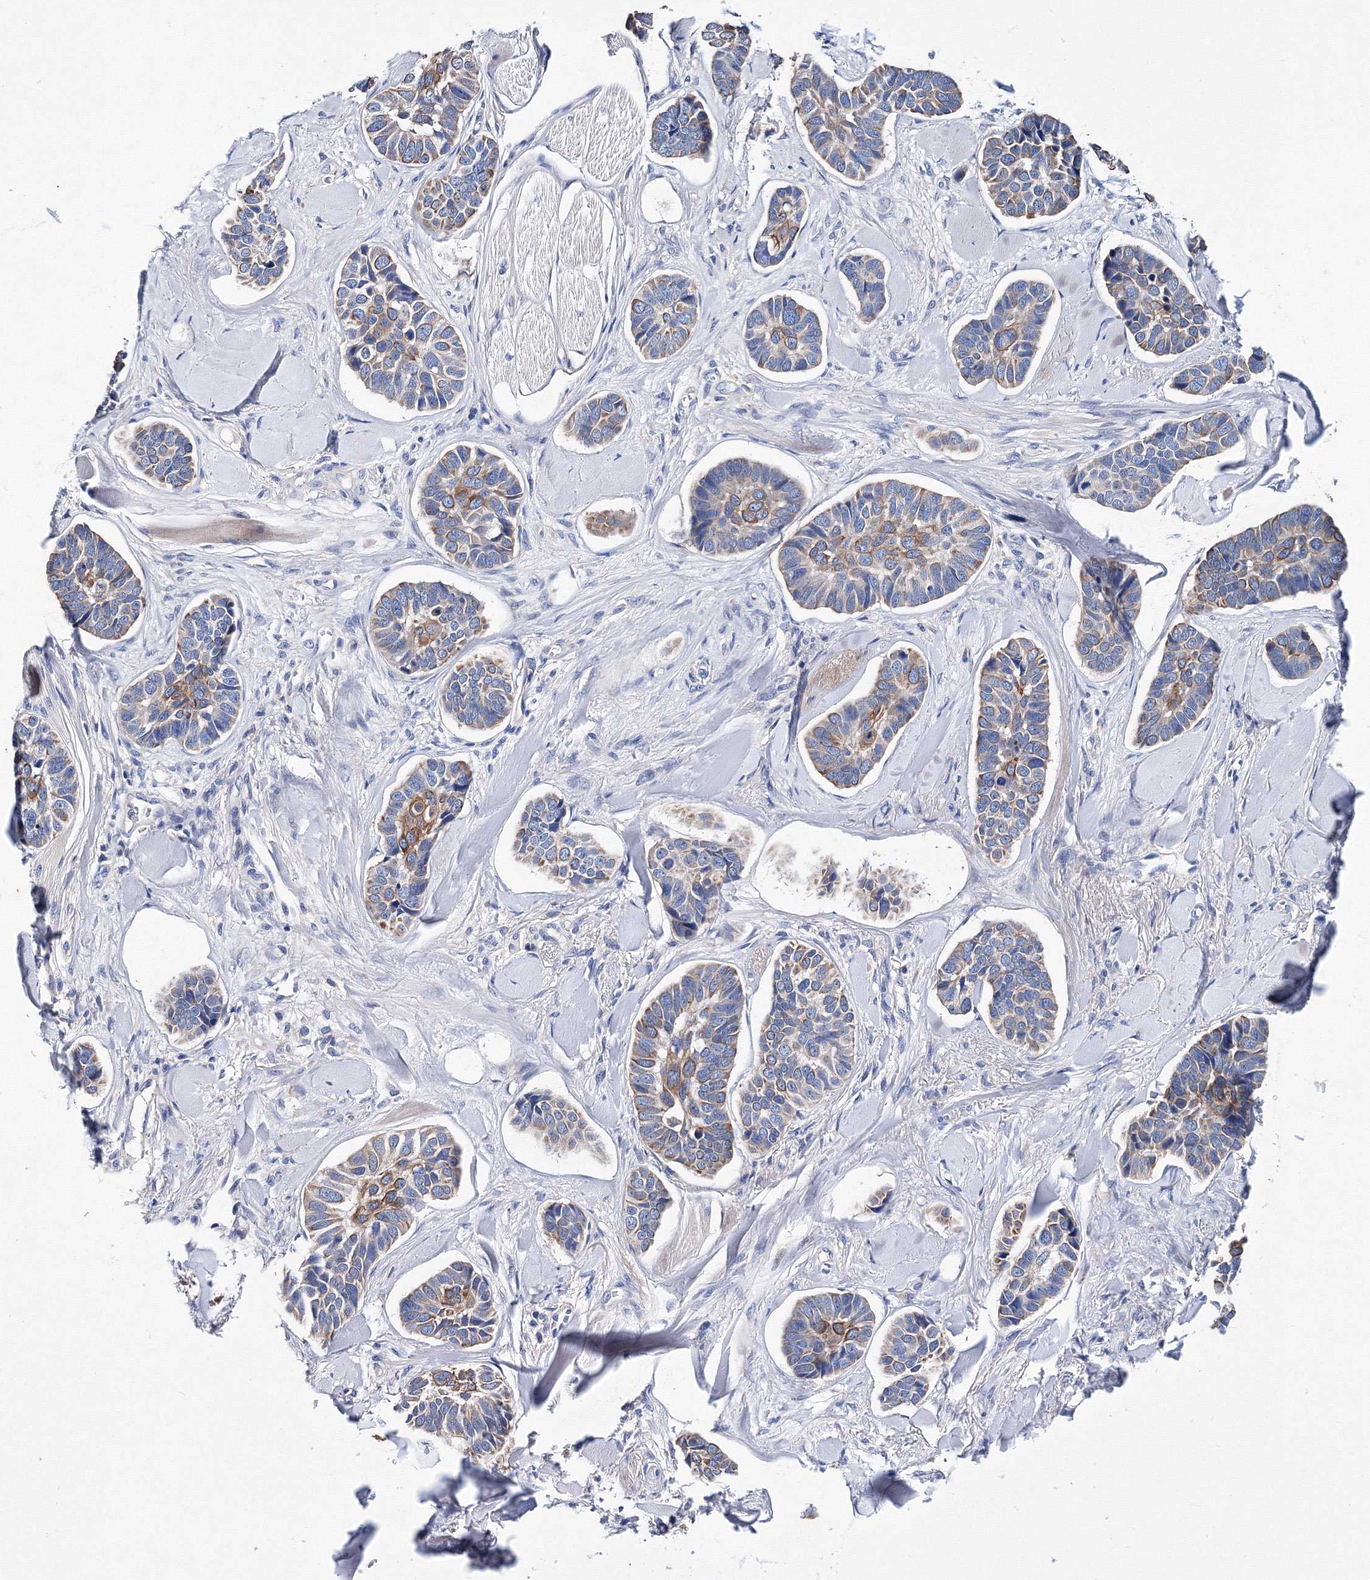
{"staining": {"intensity": "moderate", "quantity": "25%-75%", "location": "cytoplasmic/membranous"}, "tissue": "skin cancer", "cell_type": "Tumor cells", "image_type": "cancer", "snomed": [{"axis": "morphology", "description": "Basal cell carcinoma"}, {"axis": "topography", "description": "Skin"}], "caption": "Skin basal cell carcinoma stained for a protein exhibits moderate cytoplasmic/membranous positivity in tumor cells.", "gene": "TRPM2", "patient": {"sex": "male", "age": 62}}